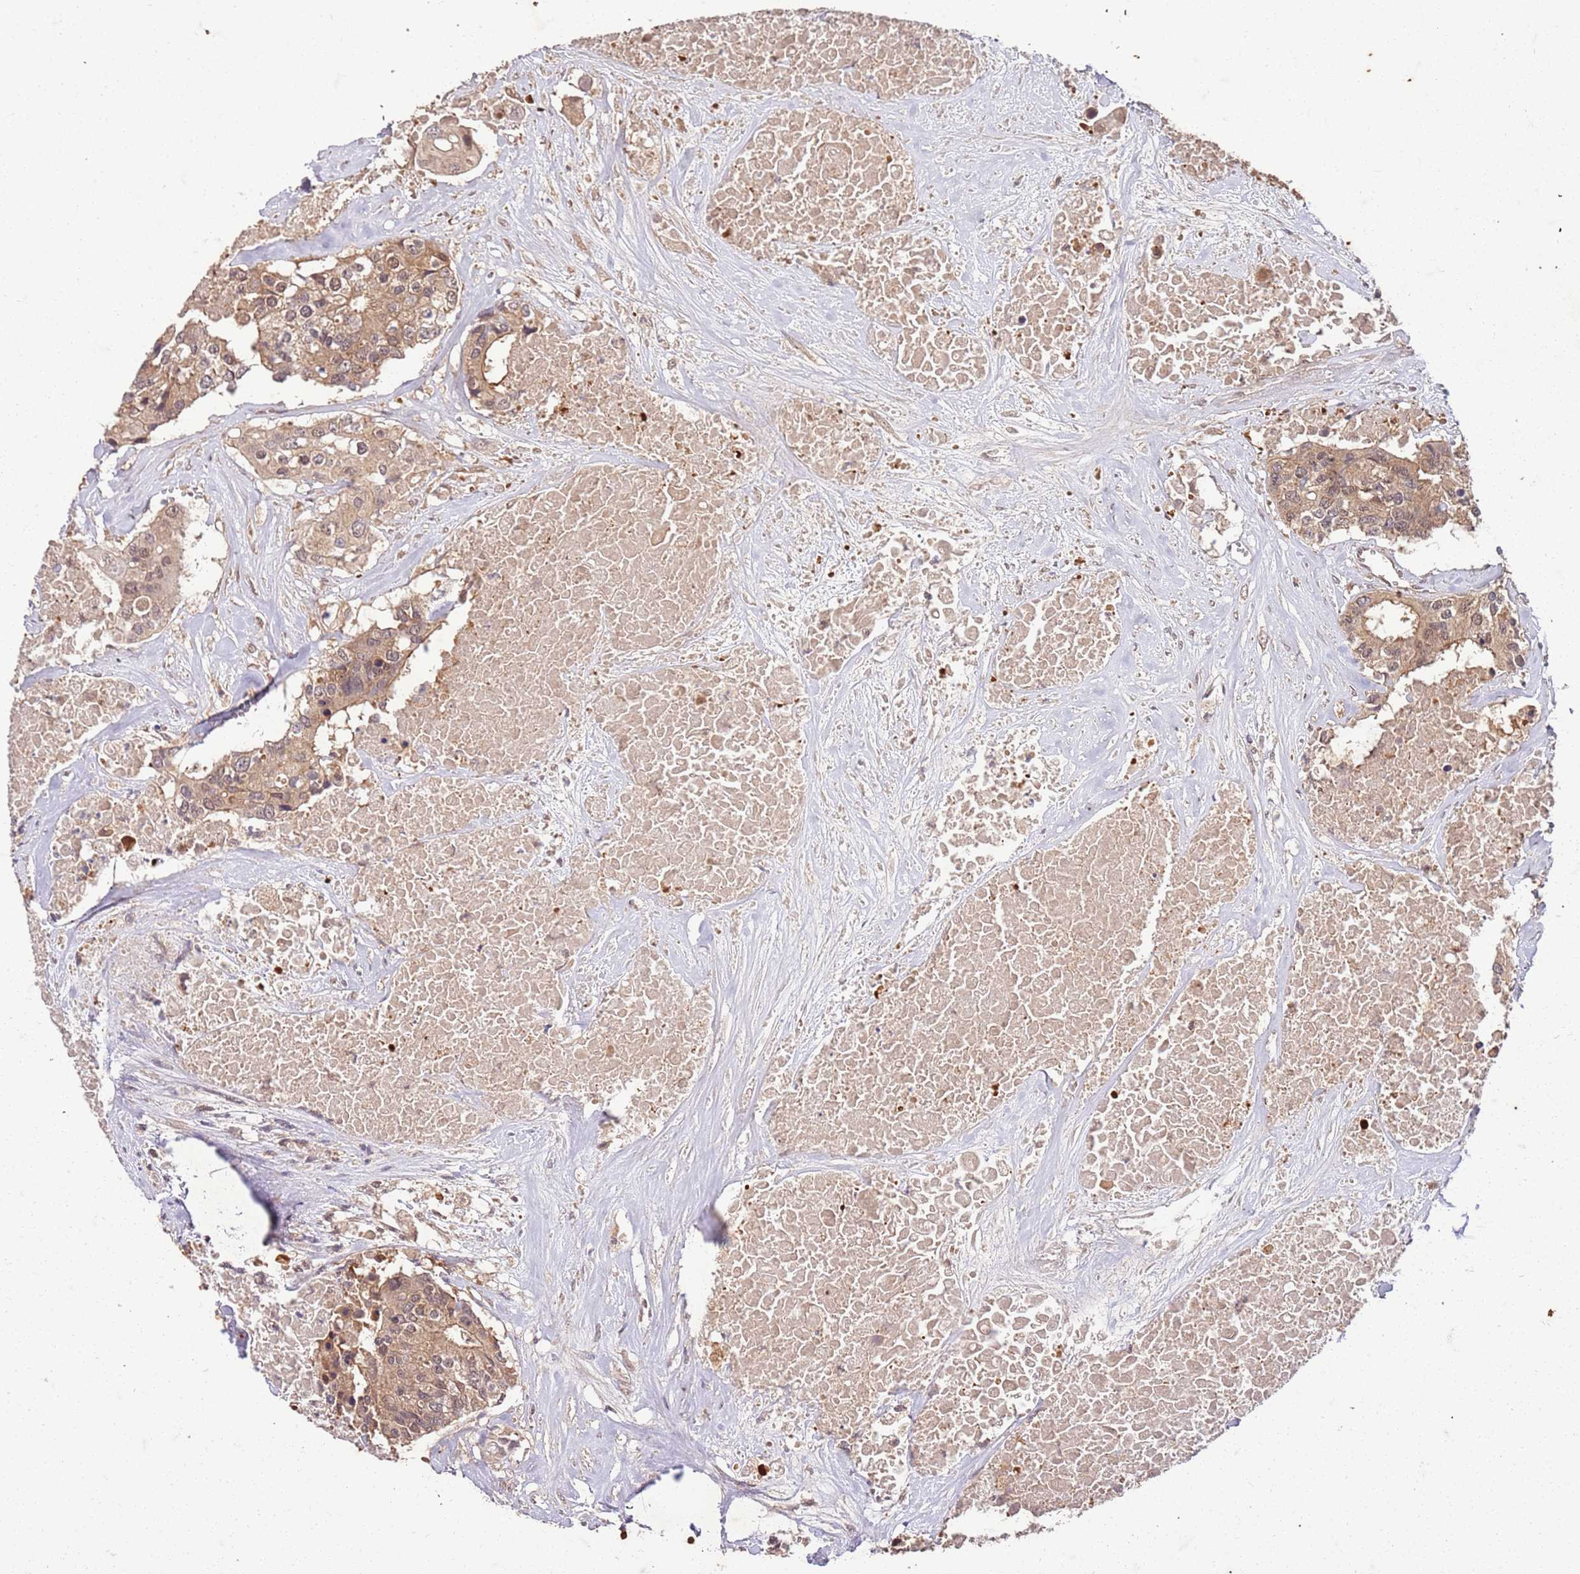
{"staining": {"intensity": "moderate", "quantity": ">75%", "location": "cytoplasmic/membranous,nuclear"}, "tissue": "colorectal cancer", "cell_type": "Tumor cells", "image_type": "cancer", "snomed": [{"axis": "morphology", "description": "Adenocarcinoma, NOS"}, {"axis": "topography", "description": "Colon"}], "caption": "Human colorectal adenocarcinoma stained for a protein (brown) reveals moderate cytoplasmic/membranous and nuclear positive expression in approximately >75% of tumor cells.", "gene": "UBE3A", "patient": {"sex": "male", "age": 77}}